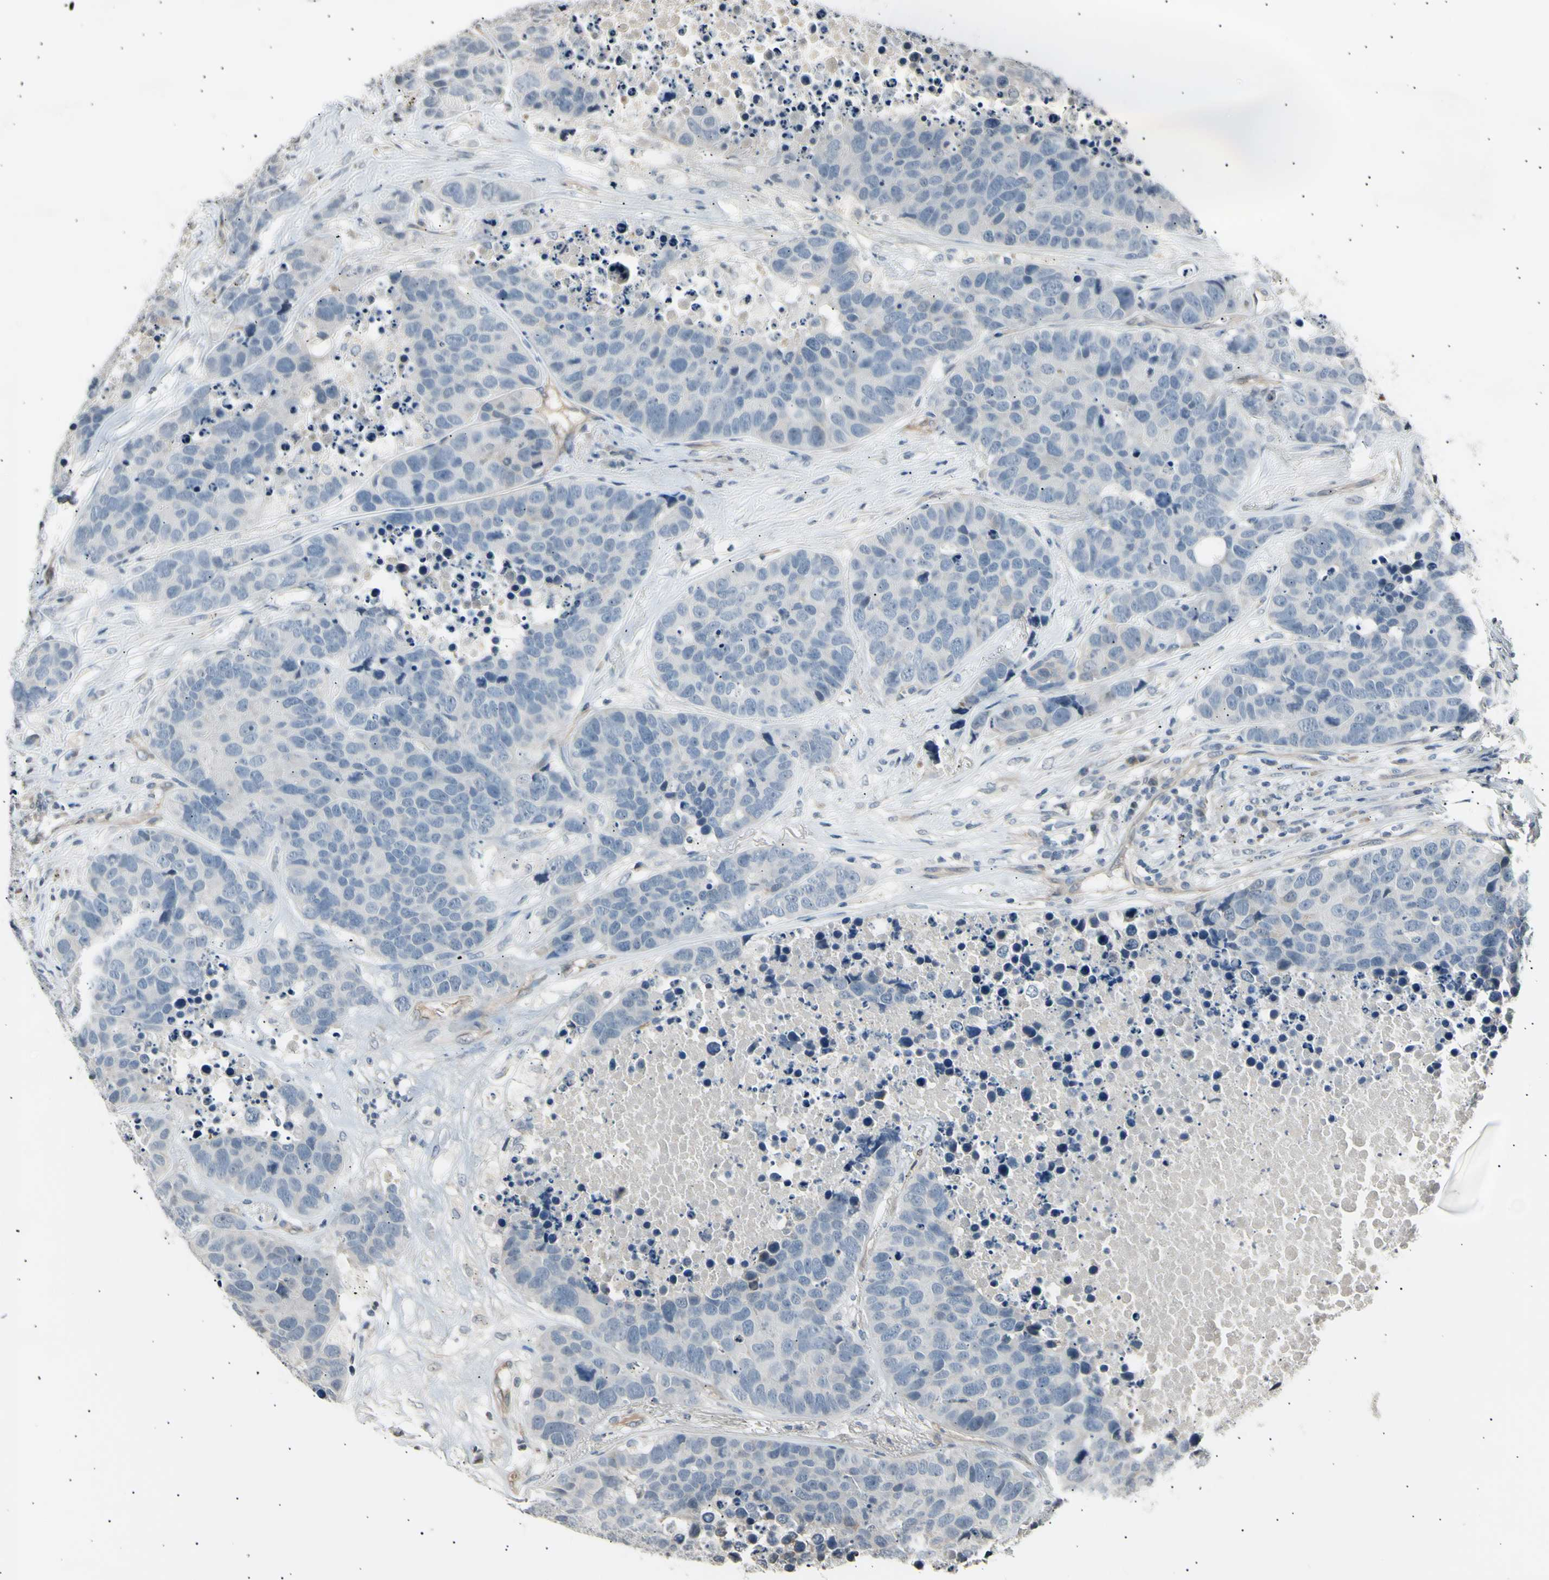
{"staining": {"intensity": "negative", "quantity": "none", "location": "none"}, "tissue": "carcinoid", "cell_type": "Tumor cells", "image_type": "cancer", "snomed": [{"axis": "morphology", "description": "Carcinoid, malignant, NOS"}, {"axis": "topography", "description": "Lung"}], "caption": "Immunohistochemical staining of malignant carcinoid displays no significant staining in tumor cells.", "gene": "AK1", "patient": {"sex": "male", "age": 60}}